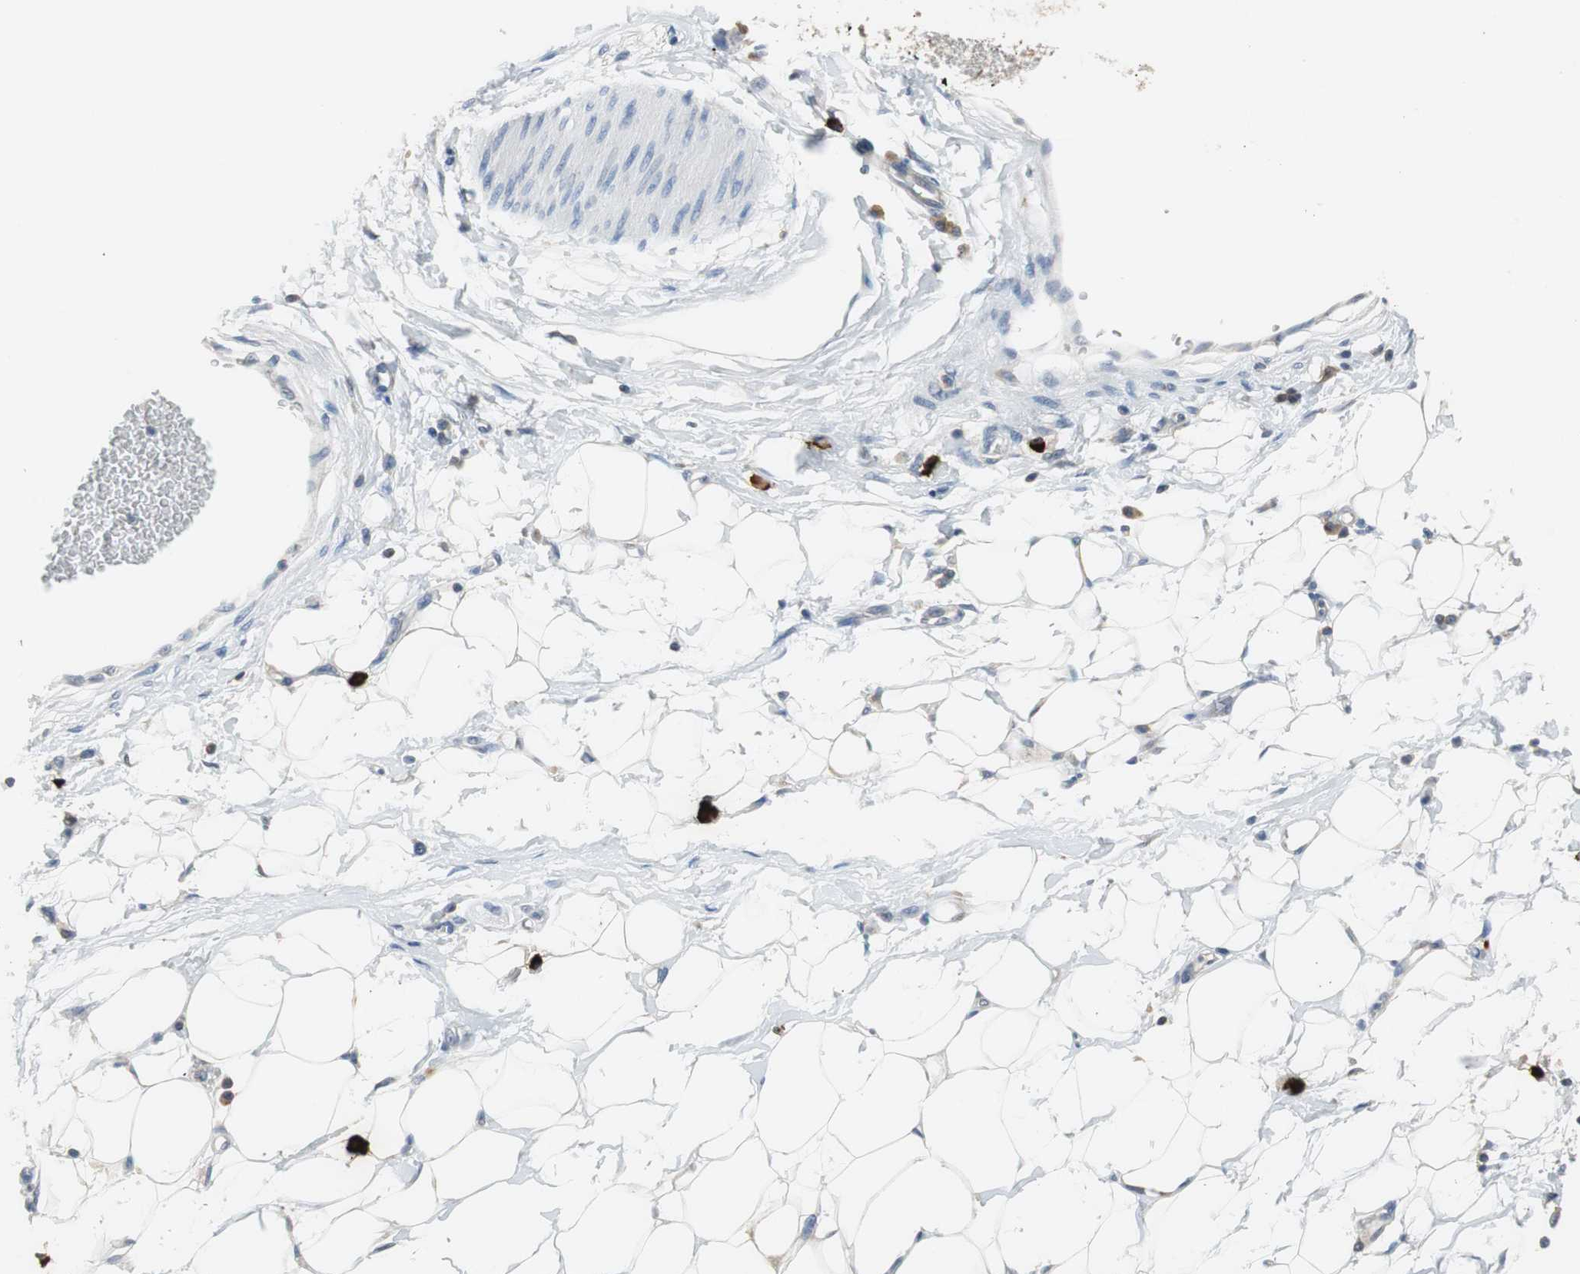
{"staining": {"intensity": "moderate", "quantity": "<25%", "location": "cytoplasmic/membranous"}, "tissue": "adipose tissue", "cell_type": "Adipocytes", "image_type": "normal", "snomed": [{"axis": "morphology", "description": "Normal tissue, NOS"}, {"axis": "morphology", "description": "Urothelial carcinoma, High grade"}, {"axis": "topography", "description": "Vascular tissue"}, {"axis": "topography", "description": "Urinary bladder"}], "caption": "Brown immunohistochemical staining in benign adipose tissue displays moderate cytoplasmic/membranous positivity in approximately <25% of adipocytes. The protein is stained brown, and the nuclei are stained in blue (DAB IHC with brightfield microscopy, high magnification).", "gene": "CPA3", "patient": {"sex": "female", "age": 56}}